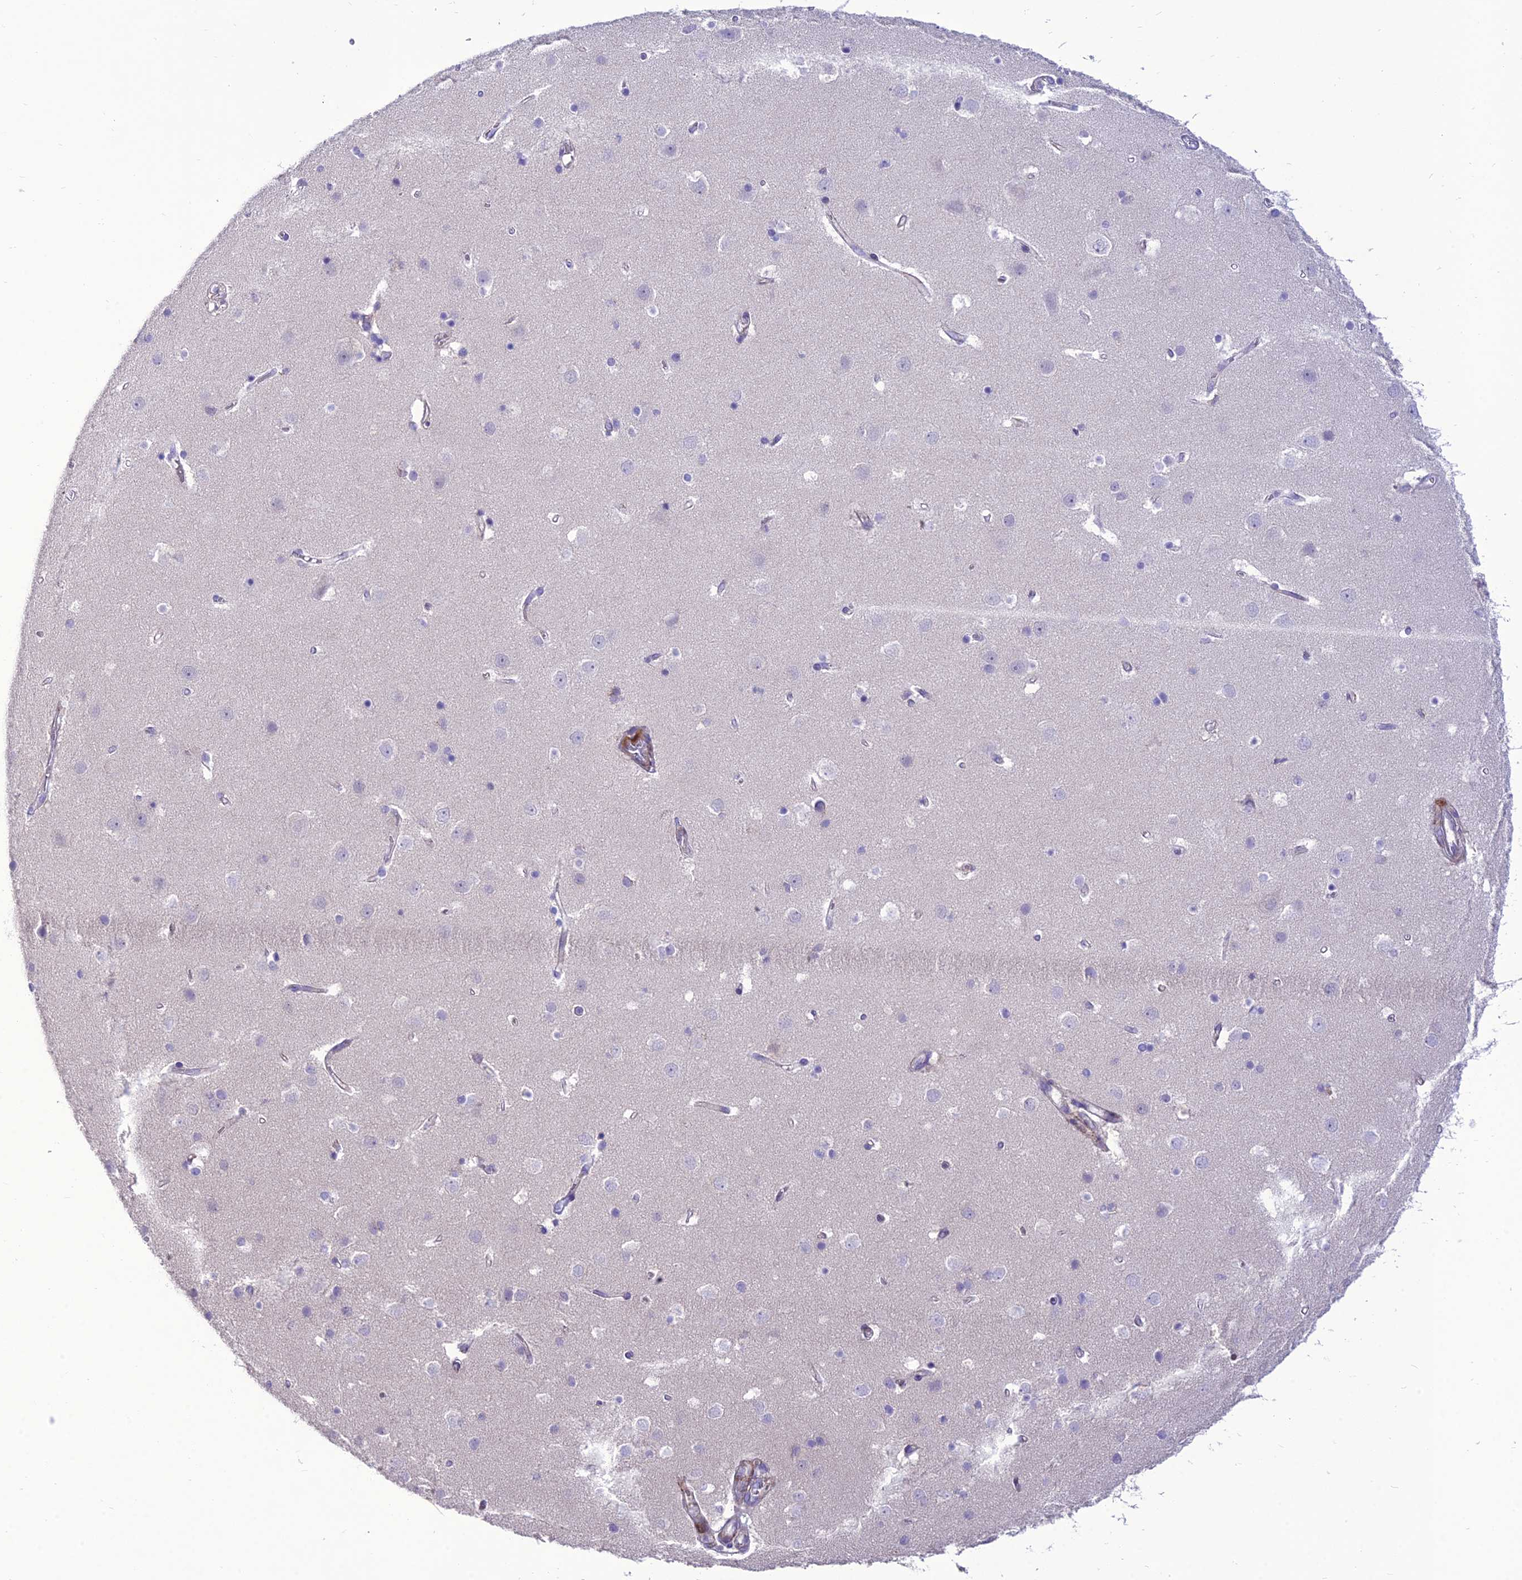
{"staining": {"intensity": "negative", "quantity": "none", "location": "none"}, "tissue": "cerebral cortex", "cell_type": "Endothelial cells", "image_type": "normal", "snomed": [{"axis": "morphology", "description": "Normal tissue, NOS"}, {"axis": "topography", "description": "Cerebral cortex"}], "caption": "The immunohistochemistry (IHC) histopathology image has no significant expression in endothelial cells of cerebral cortex.", "gene": "TEKT3", "patient": {"sex": "male", "age": 54}}